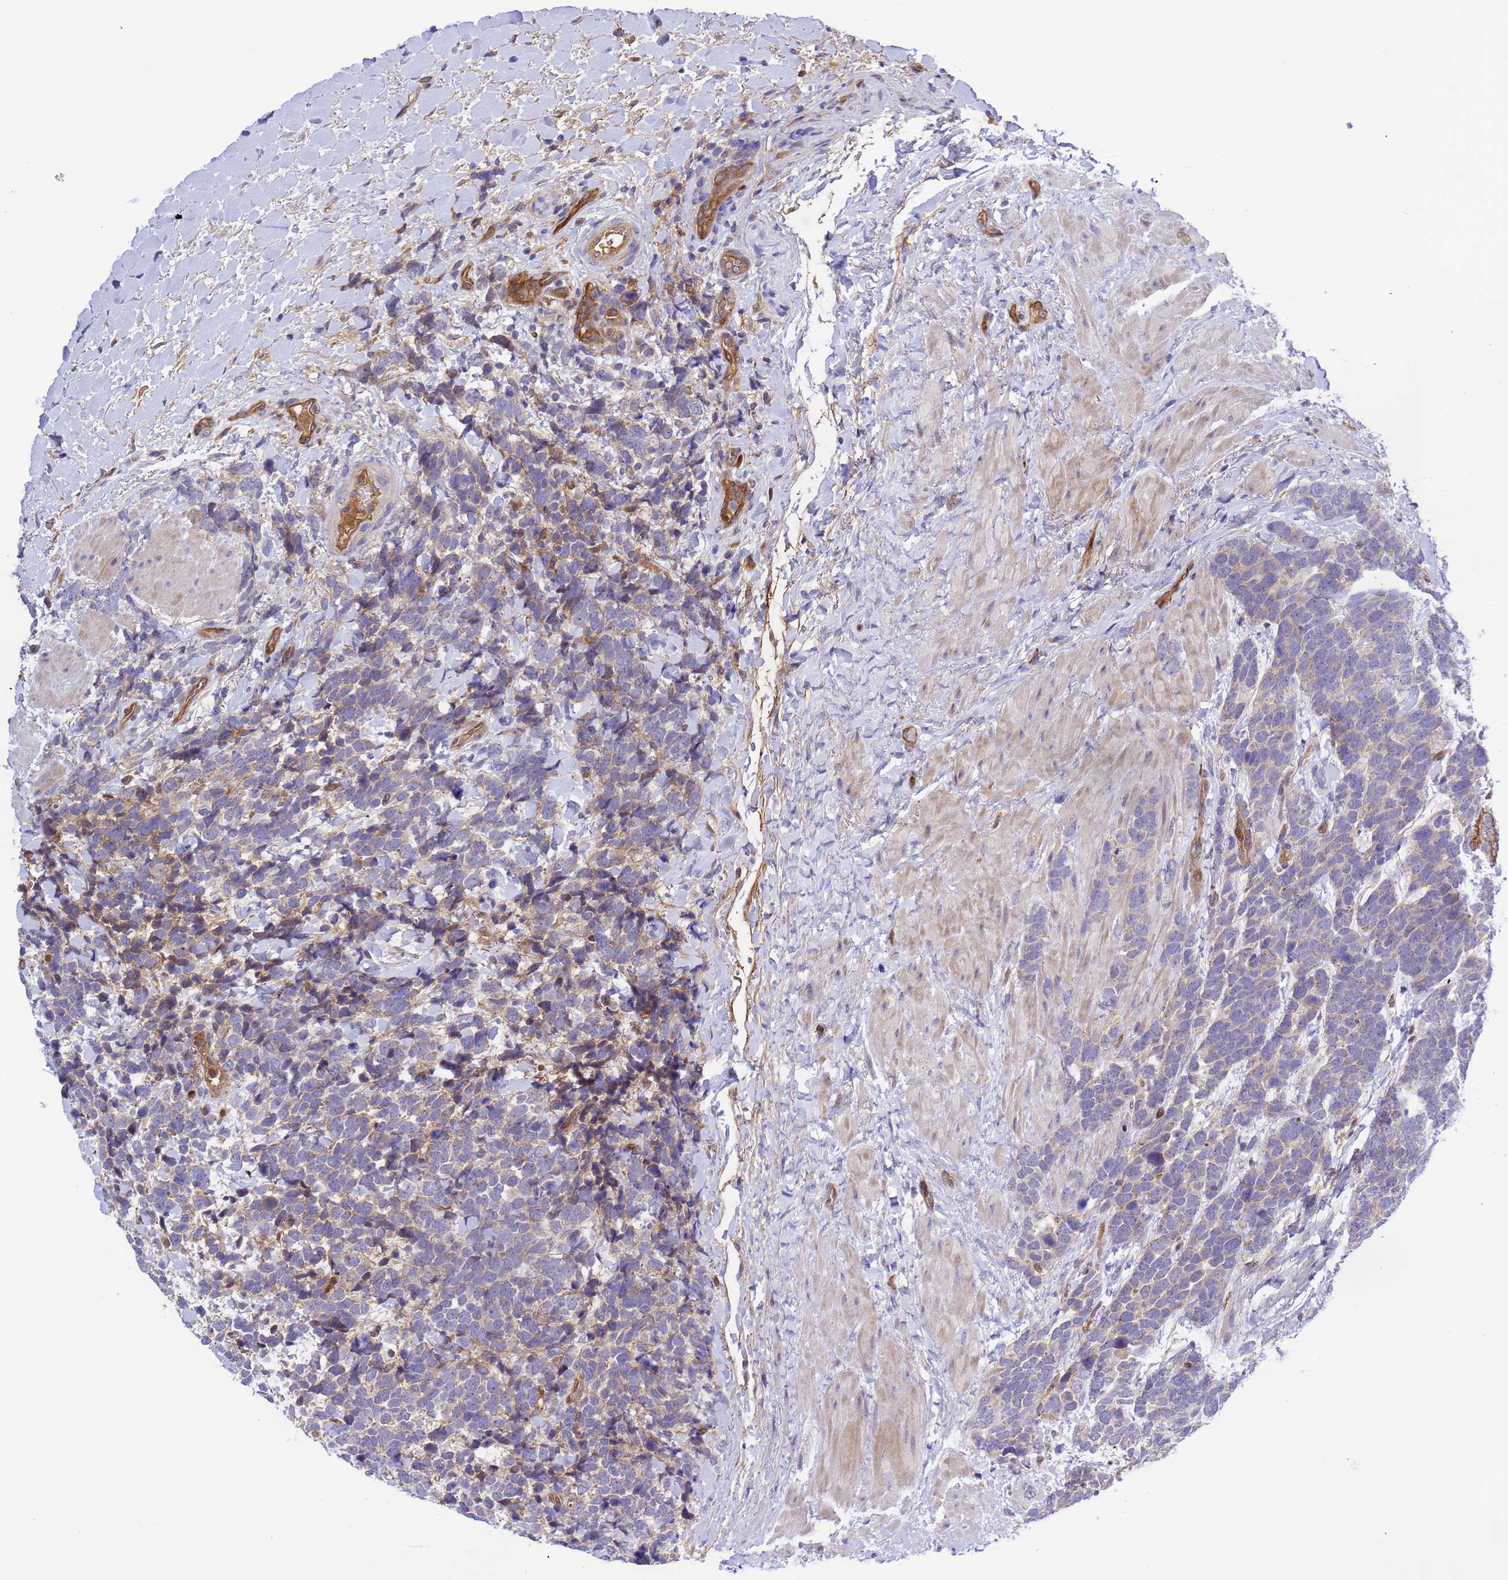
{"staining": {"intensity": "weak", "quantity": "25%-75%", "location": "cytoplasmic/membranous"}, "tissue": "urothelial cancer", "cell_type": "Tumor cells", "image_type": "cancer", "snomed": [{"axis": "morphology", "description": "Urothelial carcinoma, High grade"}, {"axis": "topography", "description": "Urinary bladder"}], "caption": "IHC image of urothelial carcinoma (high-grade) stained for a protein (brown), which shows low levels of weak cytoplasmic/membranous expression in about 25%-75% of tumor cells.", "gene": "FOXRED1", "patient": {"sex": "female", "age": 82}}